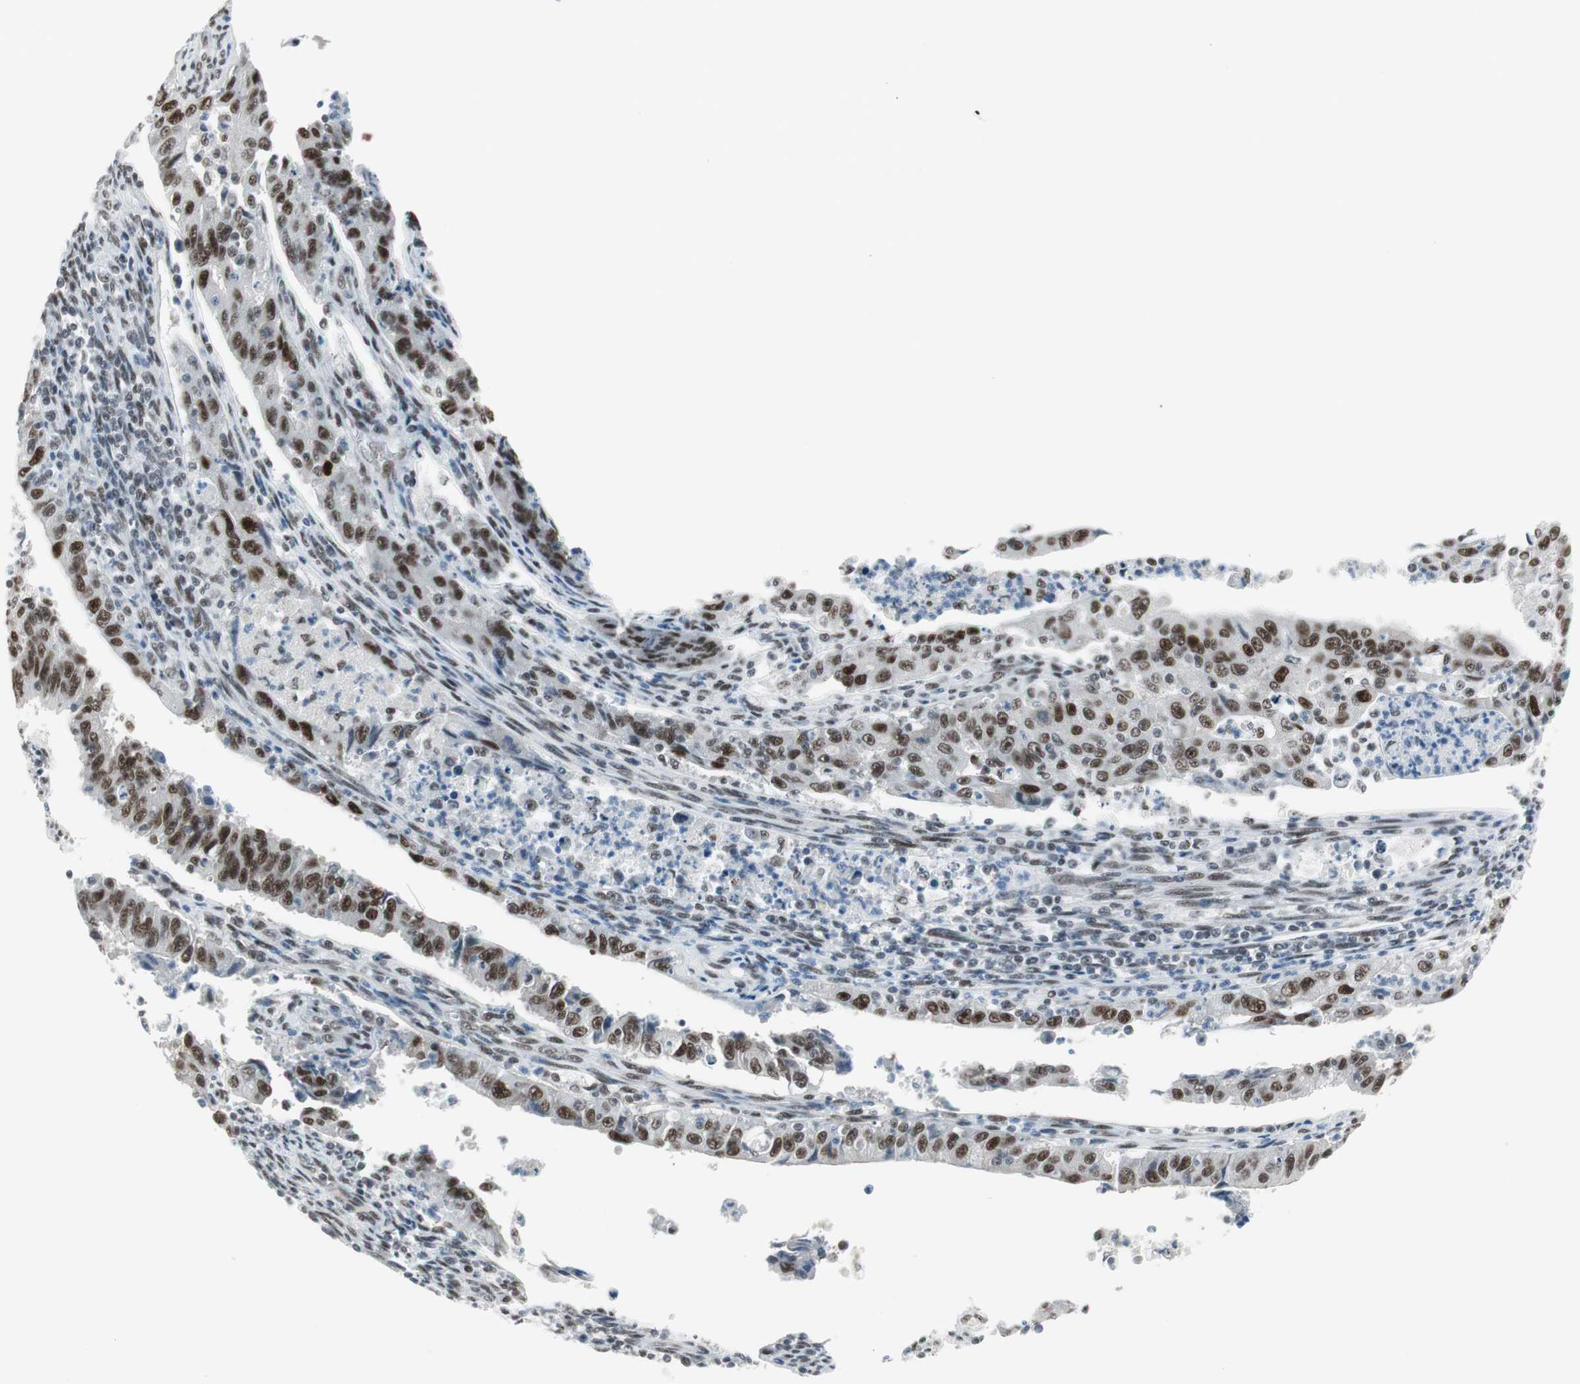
{"staining": {"intensity": "strong", "quantity": ">75%", "location": "nuclear"}, "tissue": "endometrial cancer", "cell_type": "Tumor cells", "image_type": "cancer", "snomed": [{"axis": "morphology", "description": "Adenocarcinoma, NOS"}, {"axis": "topography", "description": "Endometrium"}], "caption": "Human endometrial cancer stained with a brown dye shows strong nuclear positive positivity in approximately >75% of tumor cells.", "gene": "HEXIM1", "patient": {"sex": "female", "age": 42}}